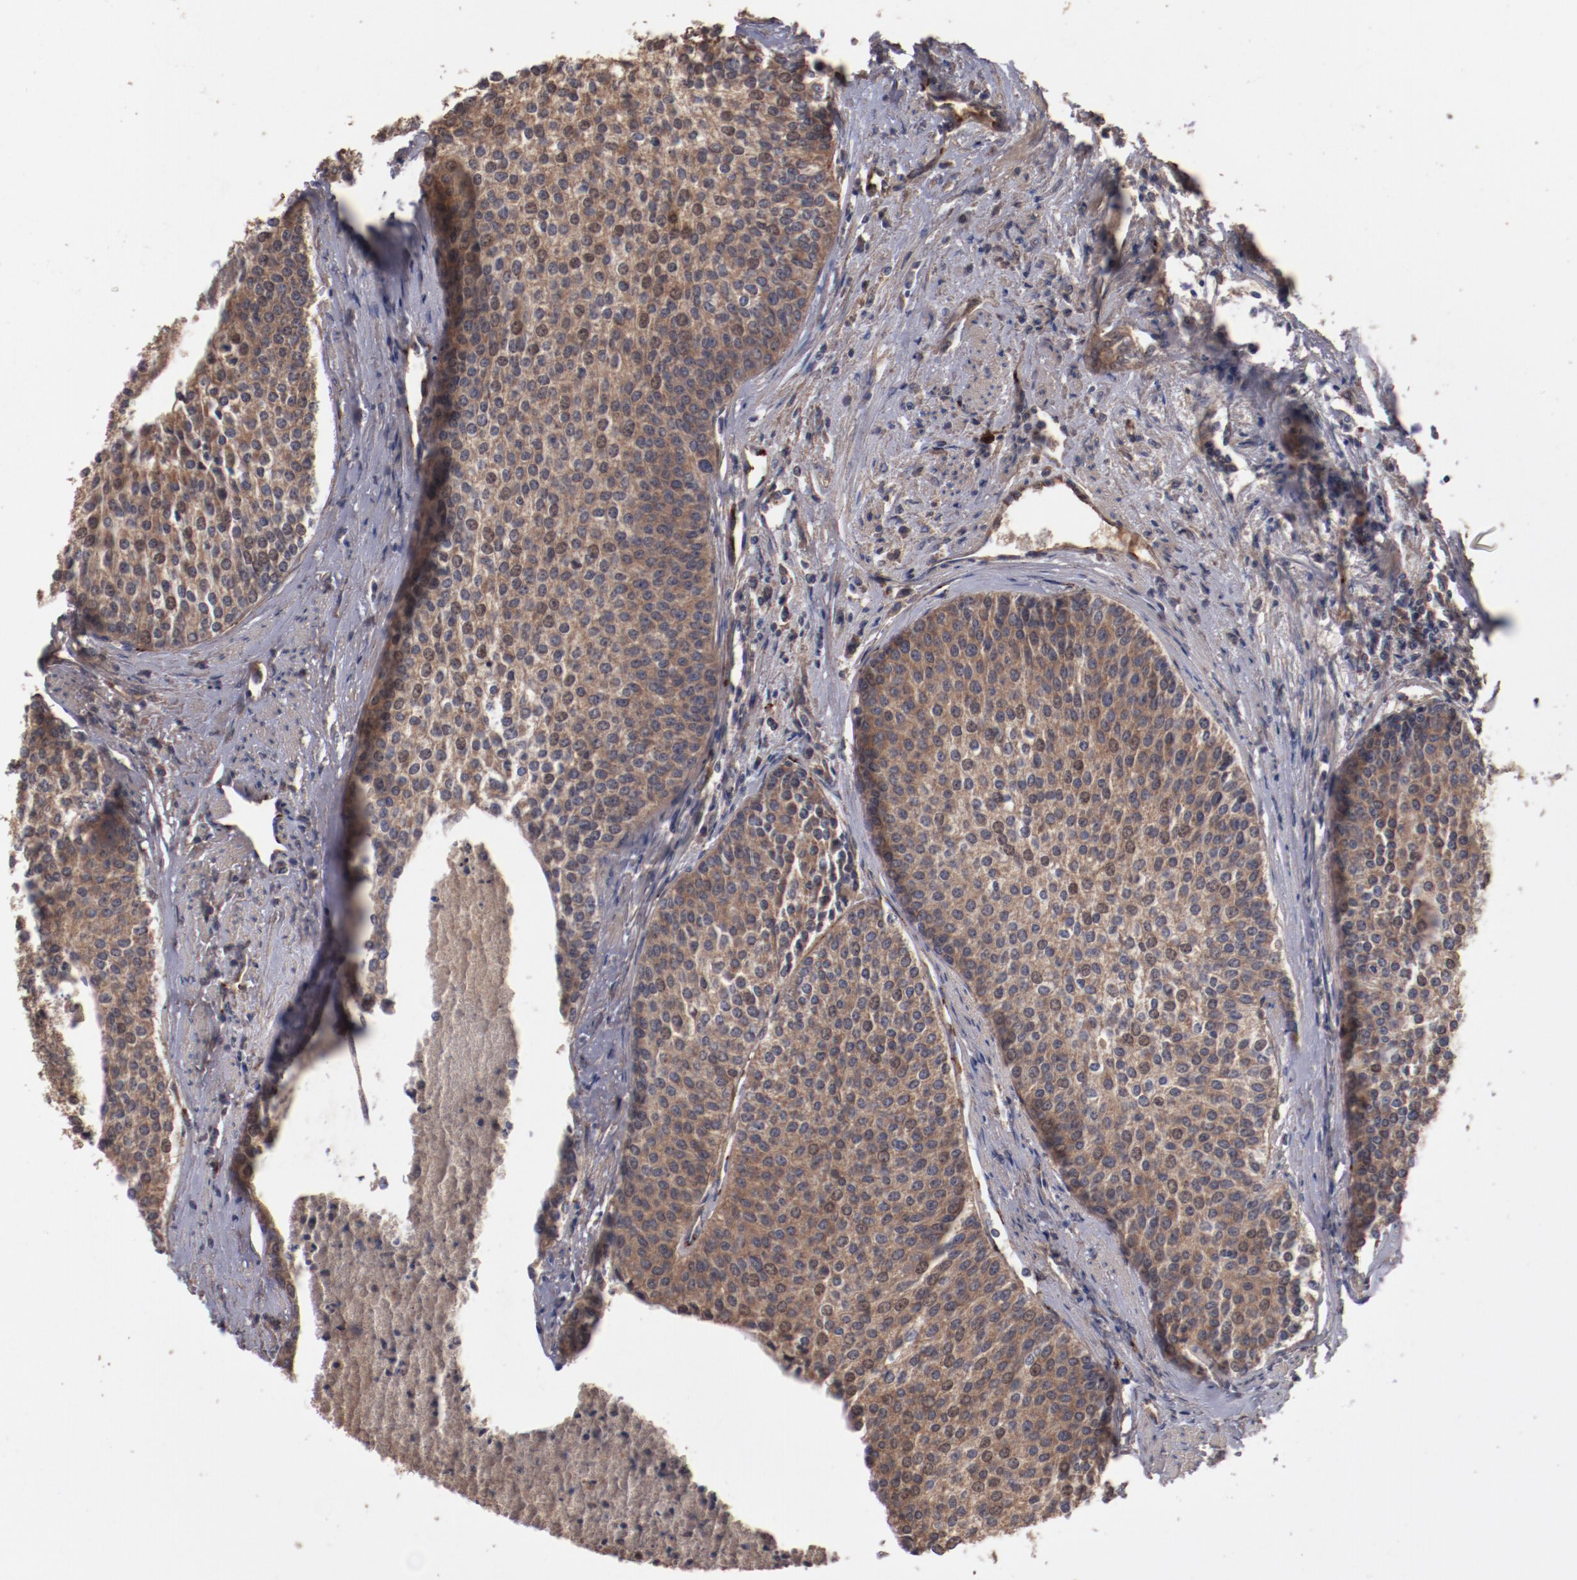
{"staining": {"intensity": "moderate", "quantity": ">75%", "location": "cytoplasmic/membranous"}, "tissue": "urothelial cancer", "cell_type": "Tumor cells", "image_type": "cancer", "snomed": [{"axis": "morphology", "description": "Urothelial carcinoma, Low grade"}, {"axis": "topography", "description": "Urinary bladder"}], "caption": "Brown immunohistochemical staining in low-grade urothelial carcinoma reveals moderate cytoplasmic/membranous expression in about >75% of tumor cells.", "gene": "DIPK2B", "patient": {"sex": "female", "age": 73}}